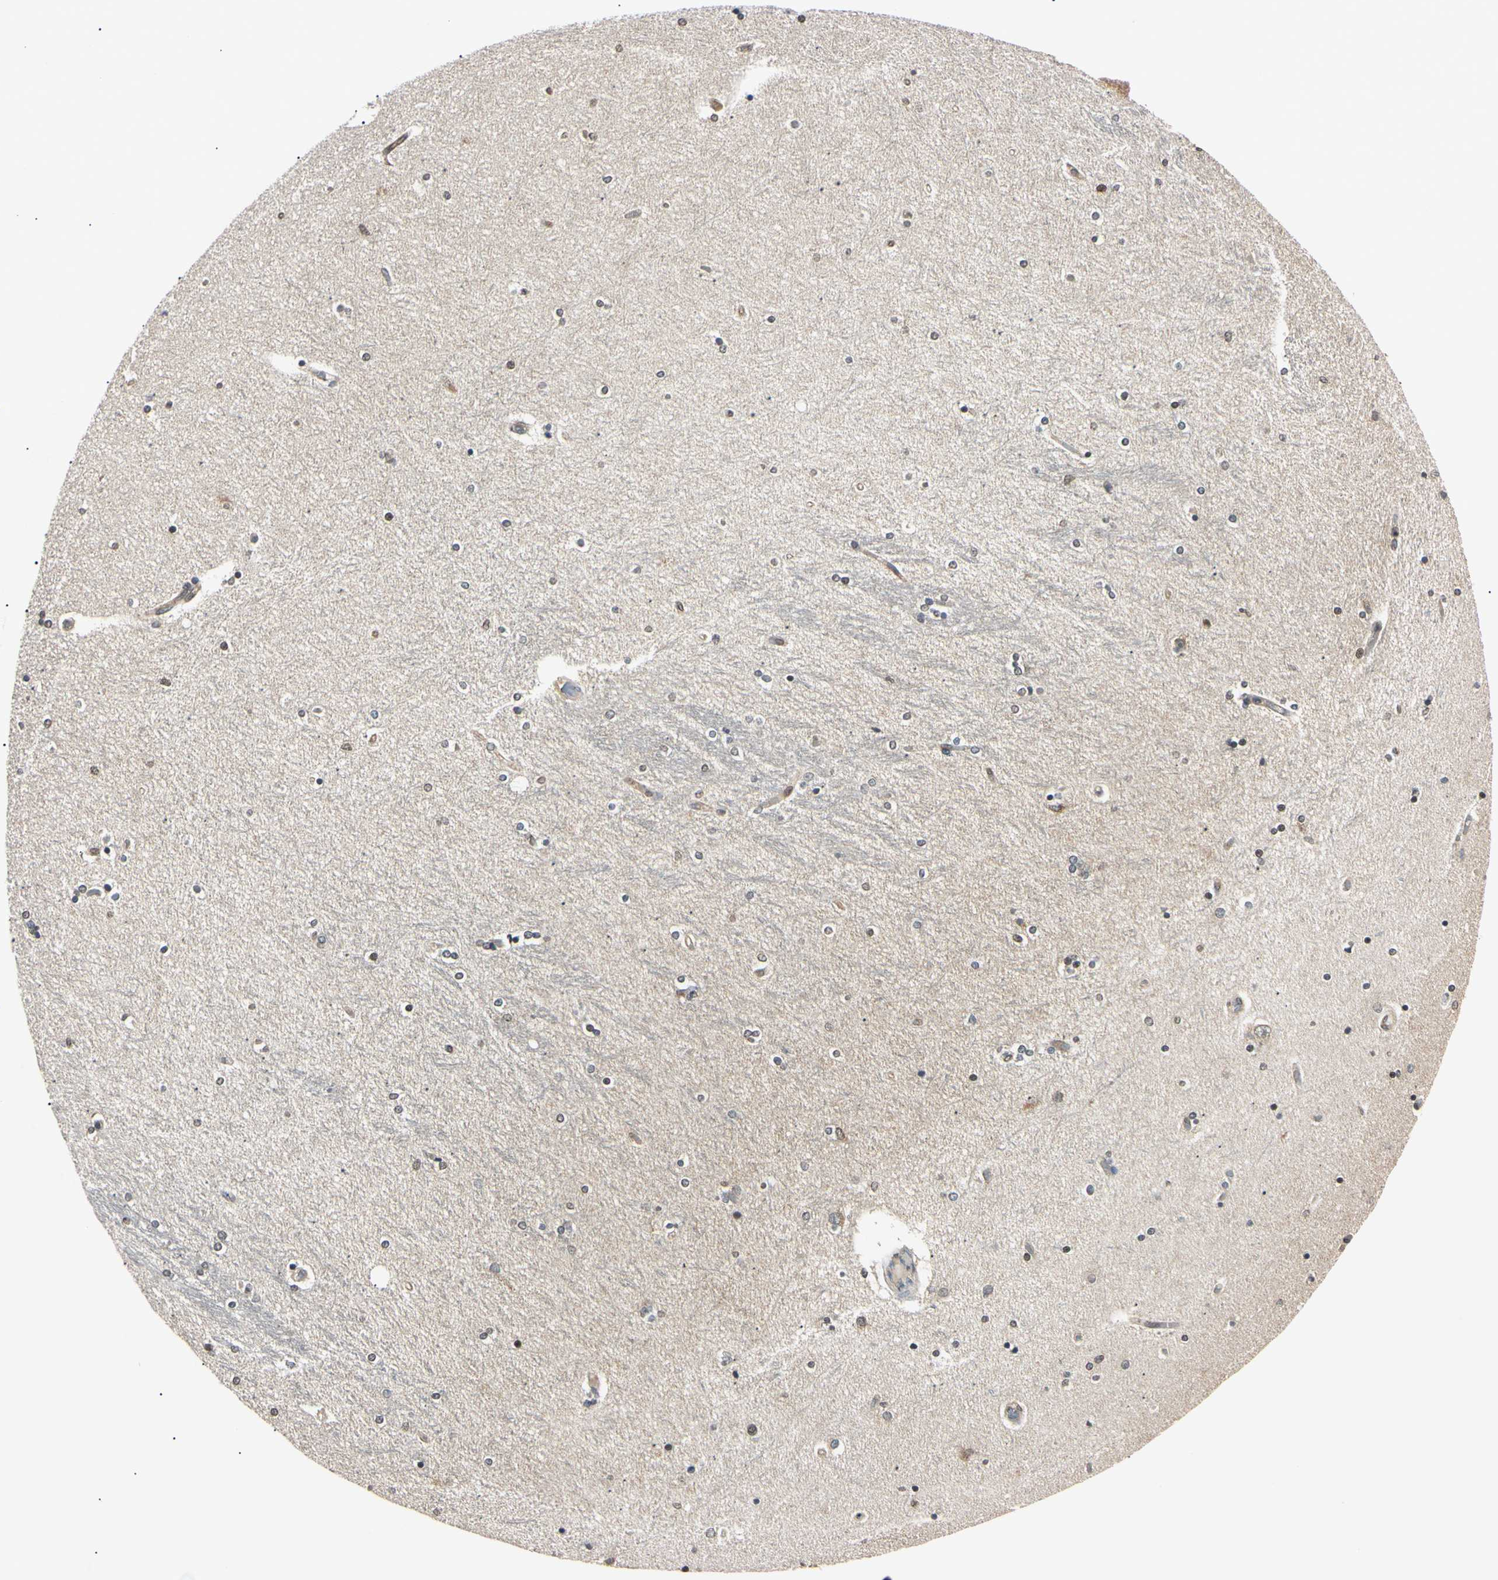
{"staining": {"intensity": "weak", "quantity": "<25%", "location": "cytoplasmic/membranous,nuclear"}, "tissue": "hippocampus", "cell_type": "Glial cells", "image_type": "normal", "snomed": [{"axis": "morphology", "description": "Normal tissue, NOS"}, {"axis": "topography", "description": "Hippocampus"}], "caption": "An image of hippocampus stained for a protein reveals no brown staining in glial cells. (DAB IHC, high magnification).", "gene": "EPN1", "patient": {"sex": "female", "age": 54}}